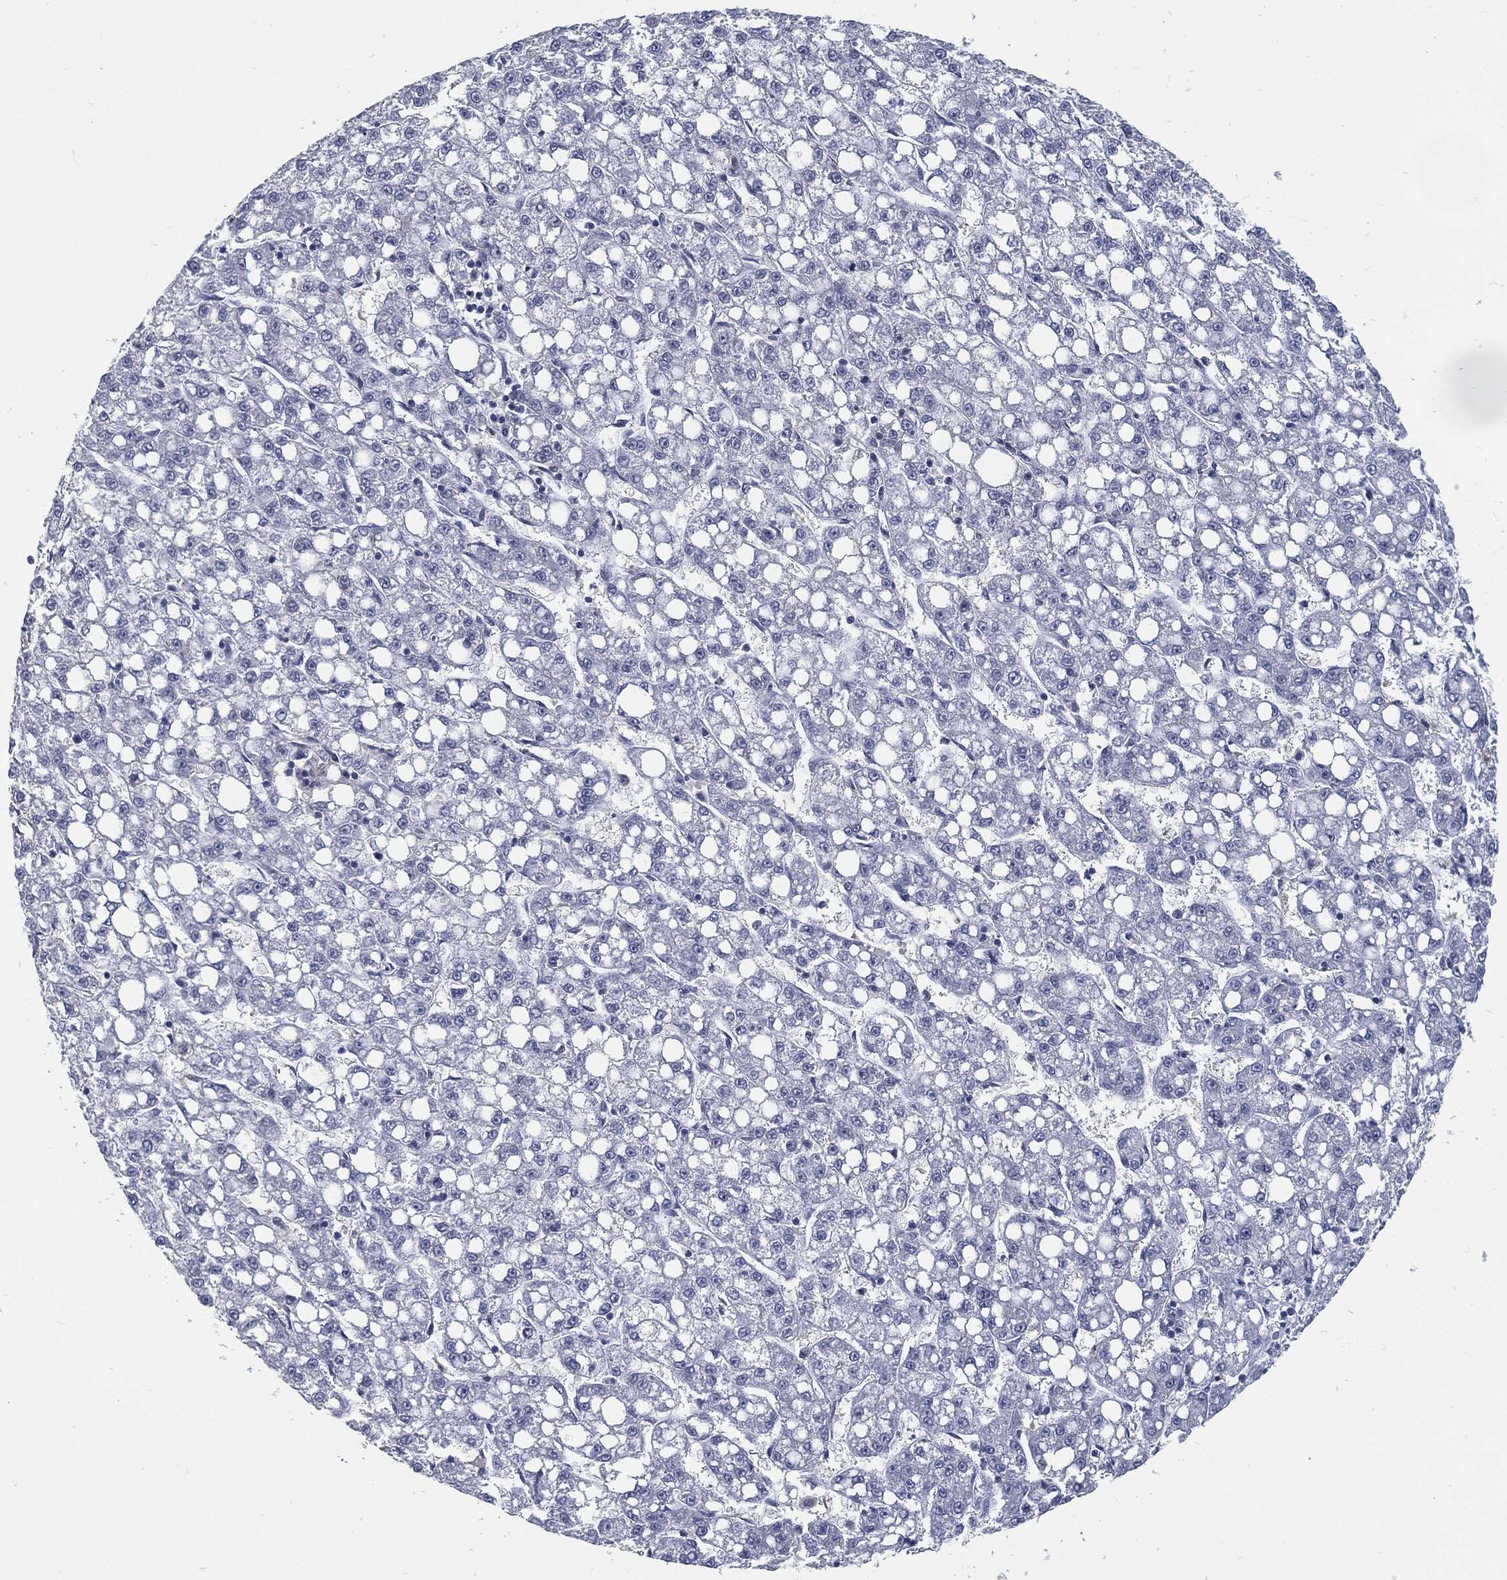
{"staining": {"intensity": "negative", "quantity": "none", "location": "none"}, "tissue": "liver cancer", "cell_type": "Tumor cells", "image_type": "cancer", "snomed": [{"axis": "morphology", "description": "Carcinoma, Hepatocellular, NOS"}, {"axis": "topography", "description": "Liver"}], "caption": "This is a photomicrograph of immunohistochemistry staining of liver cancer, which shows no positivity in tumor cells.", "gene": "PROM1", "patient": {"sex": "female", "age": 65}}